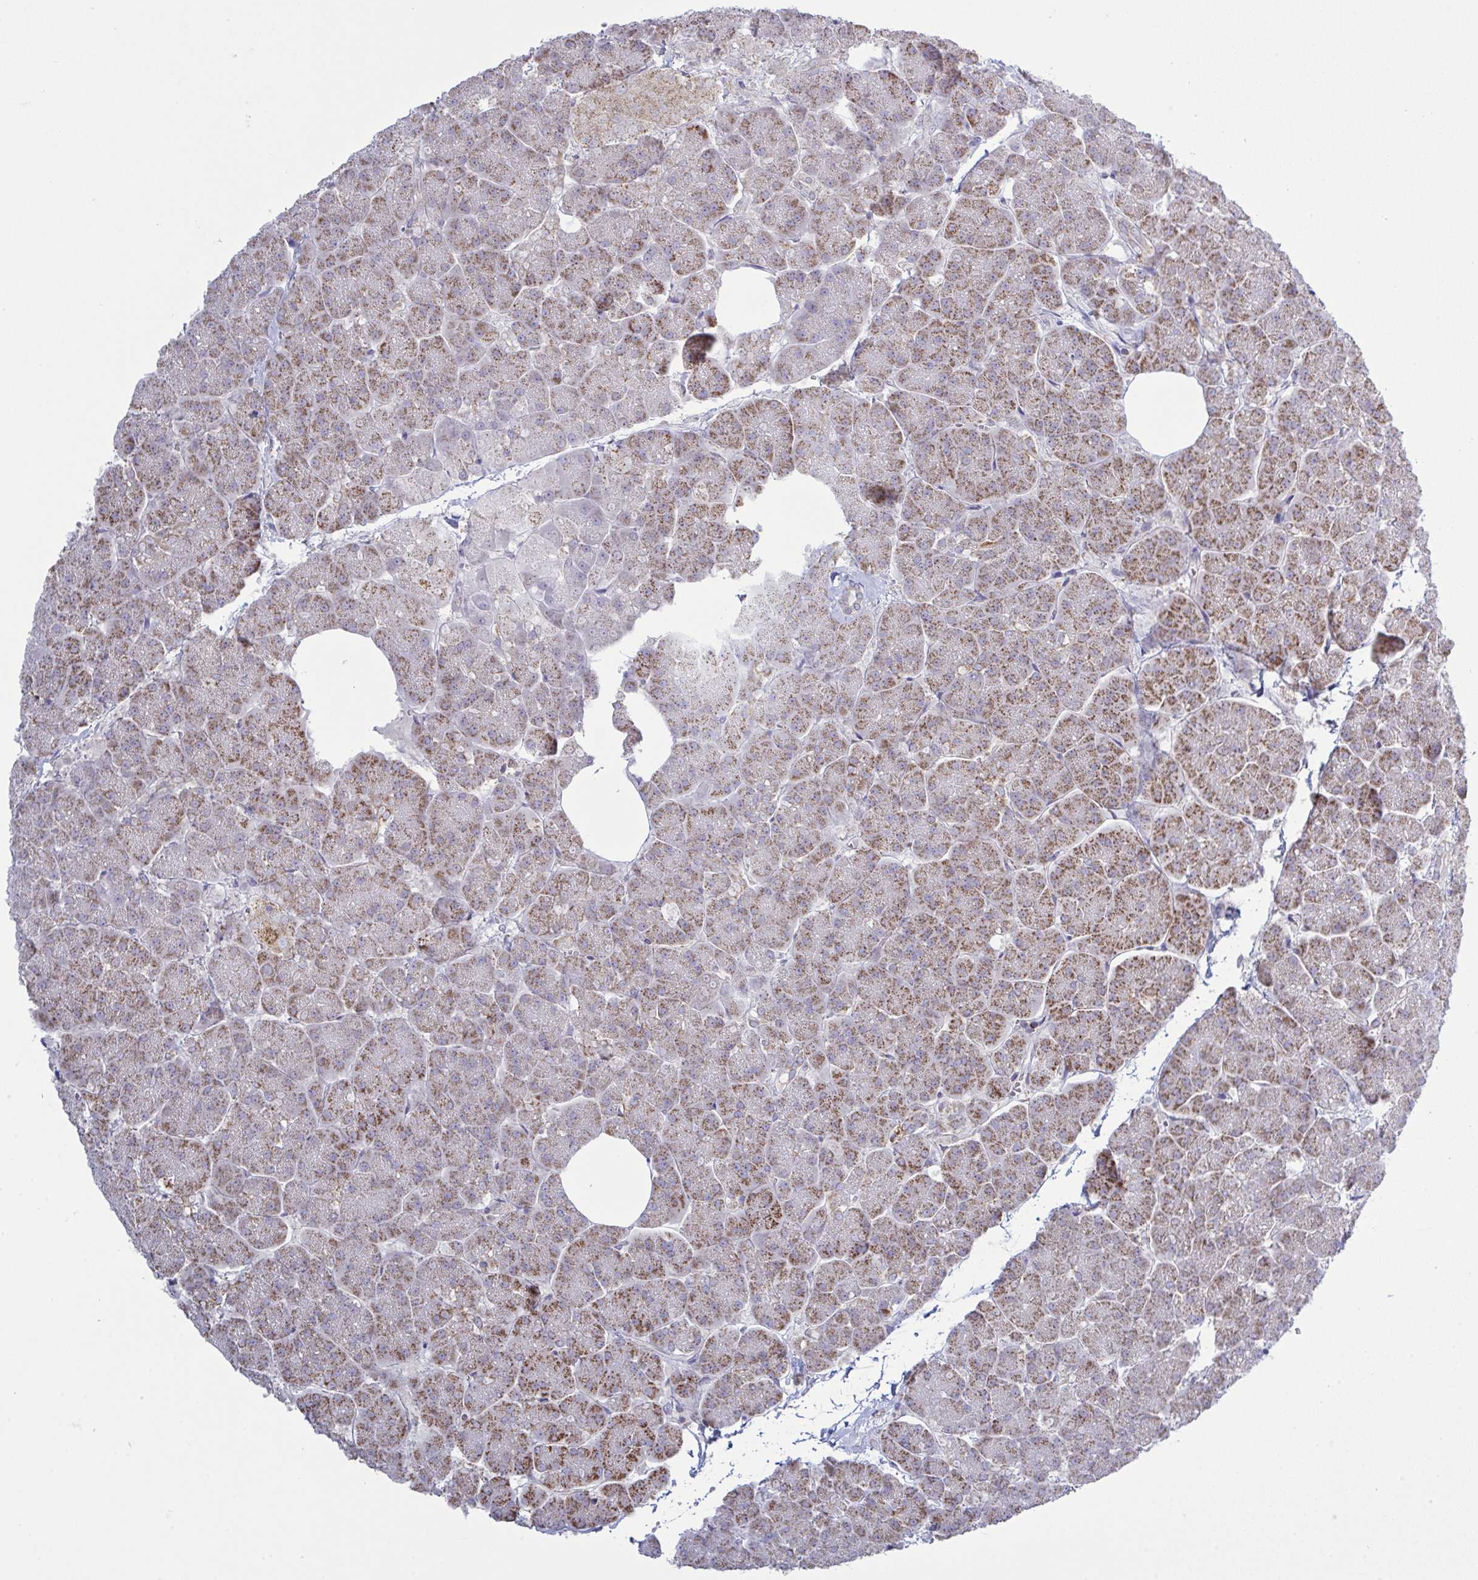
{"staining": {"intensity": "moderate", "quantity": ">75%", "location": "cytoplasmic/membranous"}, "tissue": "pancreas", "cell_type": "Exocrine glandular cells", "image_type": "normal", "snomed": [{"axis": "morphology", "description": "Normal tissue, NOS"}, {"axis": "topography", "description": "Pancreas"}, {"axis": "topography", "description": "Peripheral nerve tissue"}], "caption": "DAB immunohistochemical staining of normal human pancreas demonstrates moderate cytoplasmic/membranous protein expression in about >75% of exocrine glandular cells. The protein is stained brown, and the nuclei are stained in blue (DAB IHC with brightfield microscopy, high magnification).", "gene": "NDUFA7", "patient": {"sex": "male", "age": 54}}